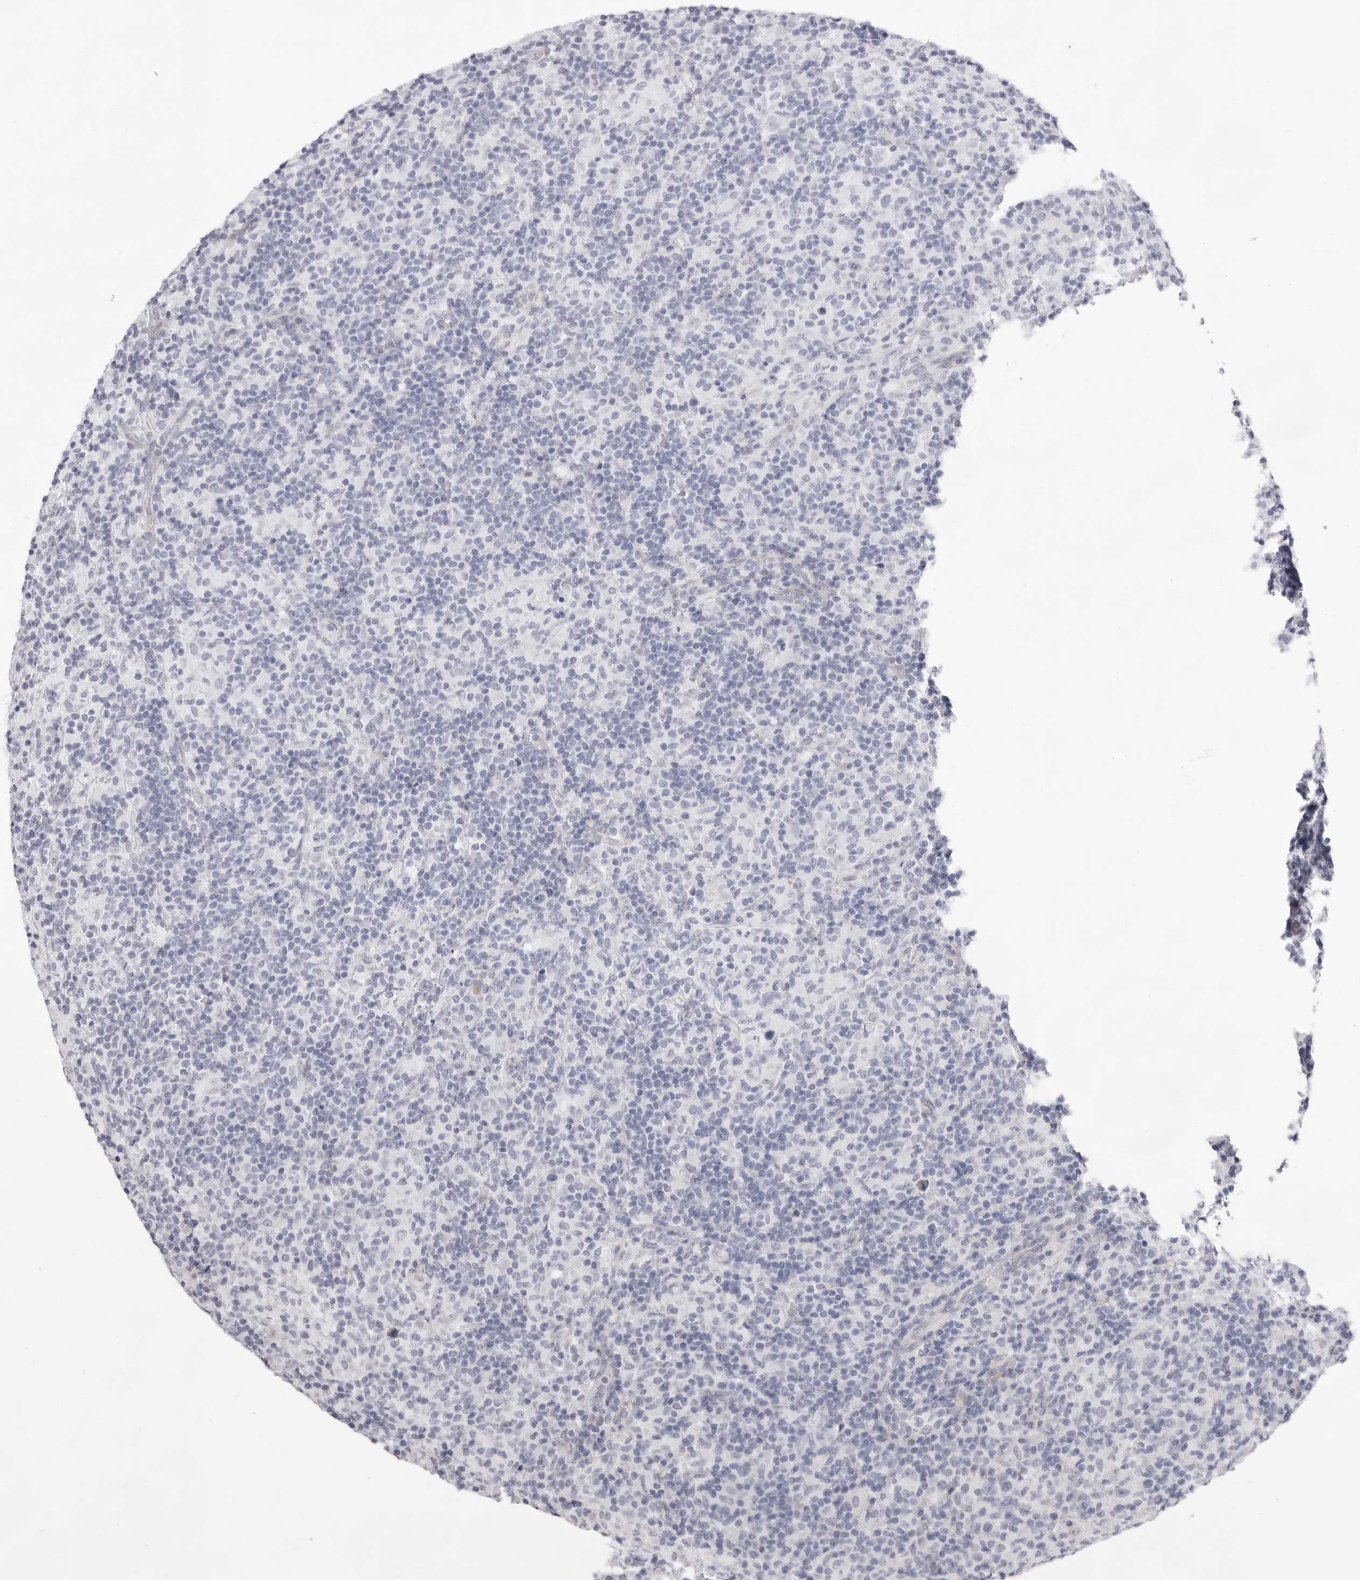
{"staining": {"intensity": "negative", "quantity": "none", "location": "none"}, "tissue": "lymphoma", "cell_type": "Tumor cells", "image_type": "cancer", "snomed": [{"axis": "morphology", "description": "Hodgkin's disease, NOS"}, {"axis": "topography", "description": "Lymph node"}], "caption": "Protein analysis of lymphoma shows no significant expression in tumor cells.", "gene": "SMIM2", "patient": {"sex": "male", "age": 70}}